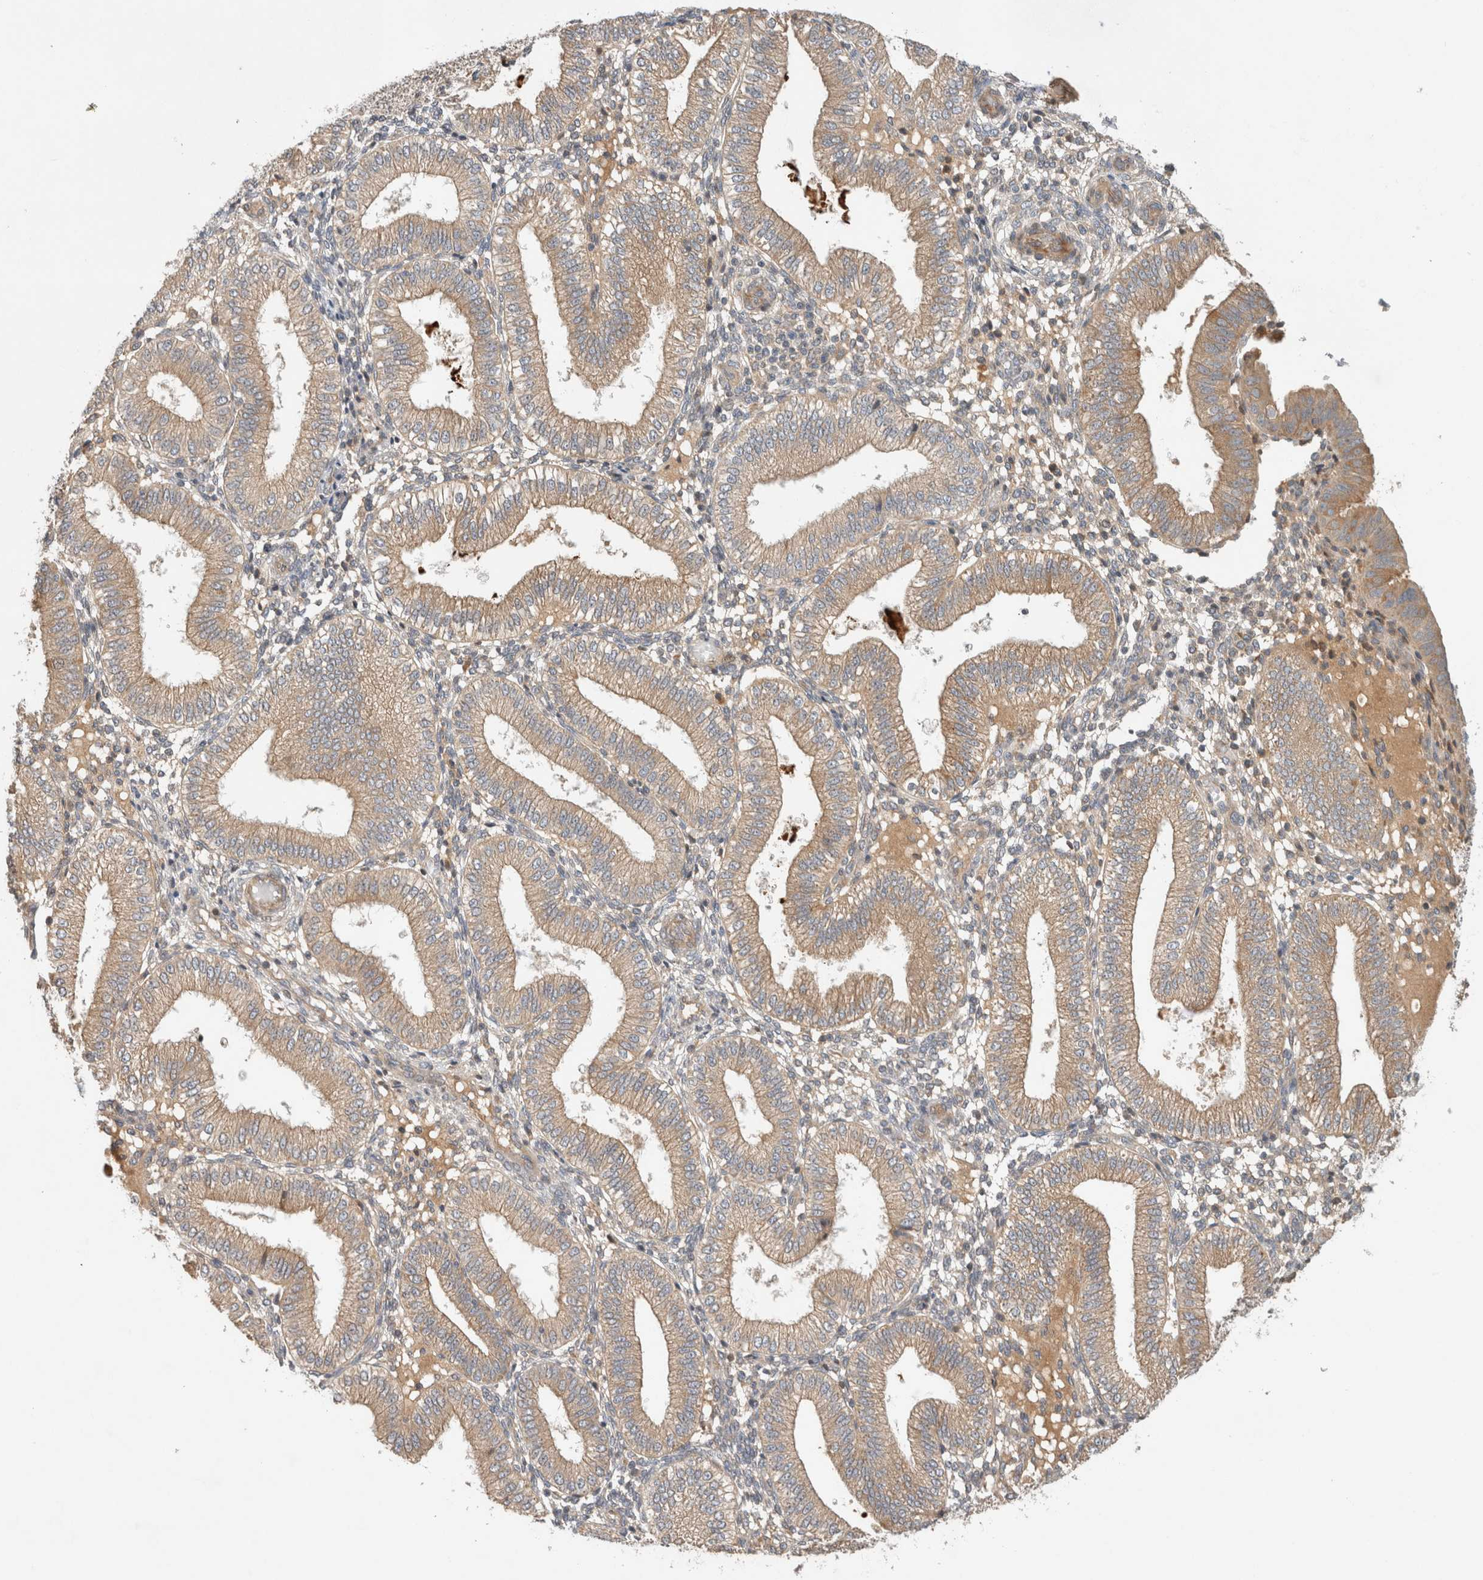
{"staining": {"intensity": "weak", "quantity": "25%-75%", "location": "cytoplasmic/membranous"}, "tissue": "endometrium", "cell_type": "Cells in endometrial stroma", "image_type": "normal", "snomed": [{"axis": "morphology", "description": "Normal tissue, NOS"}, {"axis": "topography", "description": "Endometrium"}], "caption": "The immunohistochemical stain shows weak cytoplasmic/membranous positivity in cells in endometrial stroma of unremarkable endometrium. The protein of interest is stained brown, and the nuclei are stained in blue (DAB IHC with brightfield microscopy, high magnification).", "gene": "ARMC9", "patient": {"sex": "female", "age": 39}}